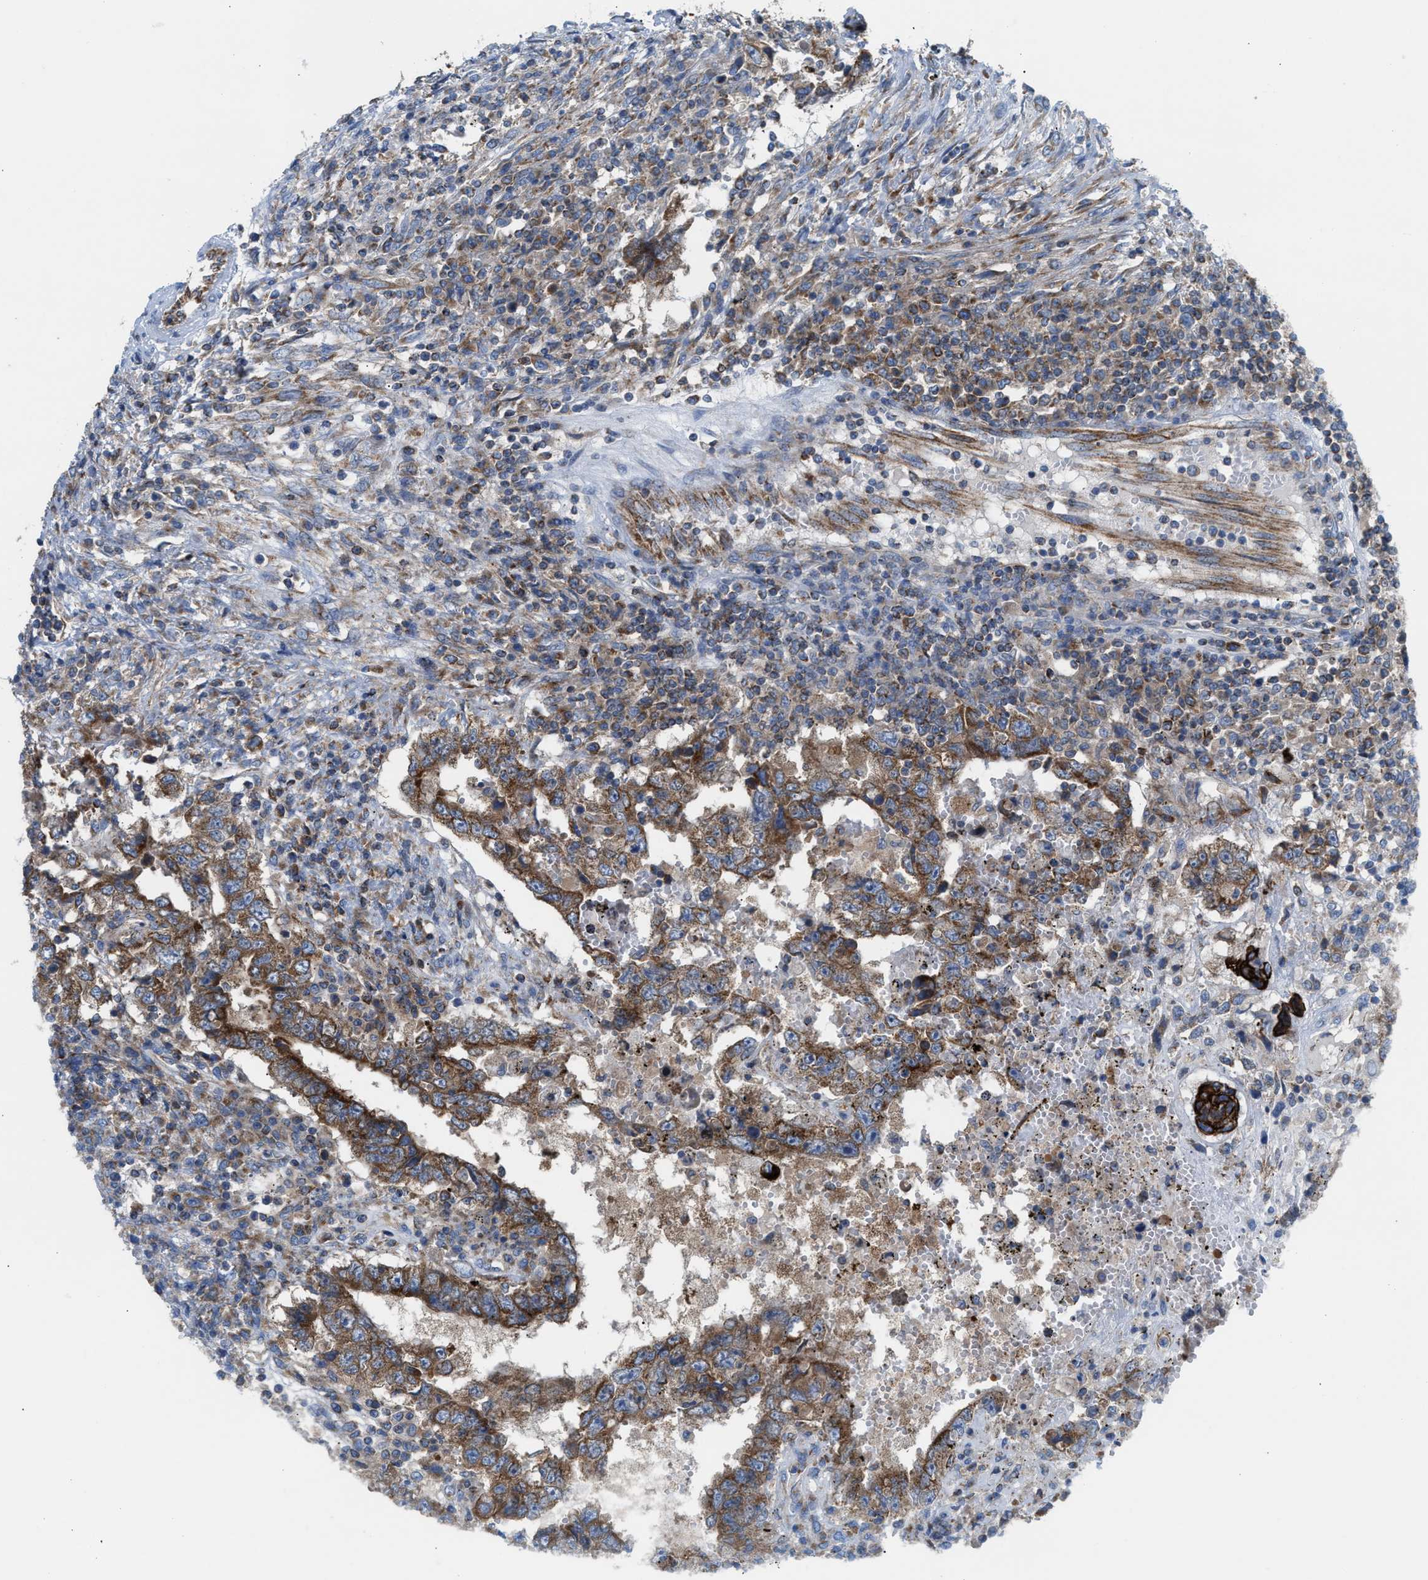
{"staining": {"intensity": "moderate", "quantity": ">75%", "location": "cytoplasmic/membranous"}, "tissue": "testis cancer", "cell_type": "Tumor cells", "image_type": "cancer", "snomed": [{"axis": "morphology", "description": "Carcinoma, Embryonal, NOS"}, {"axis": "topography", "description": "Testis"}], "caption": "IHC staining of testis cancer (embryonal carcinoma), which reveals medium levels of moderate cytoplasmic/membranous expression in about >75% of tumor cells indicating moderate cytoplasmic/membranous protein expression. The staining was performed using DAB (brown) for protein detection and nuclei were counterstained in hematoxylin (blue).", "gene": "TBC1D15", "patient": {"sex": "male", "age": 26}}